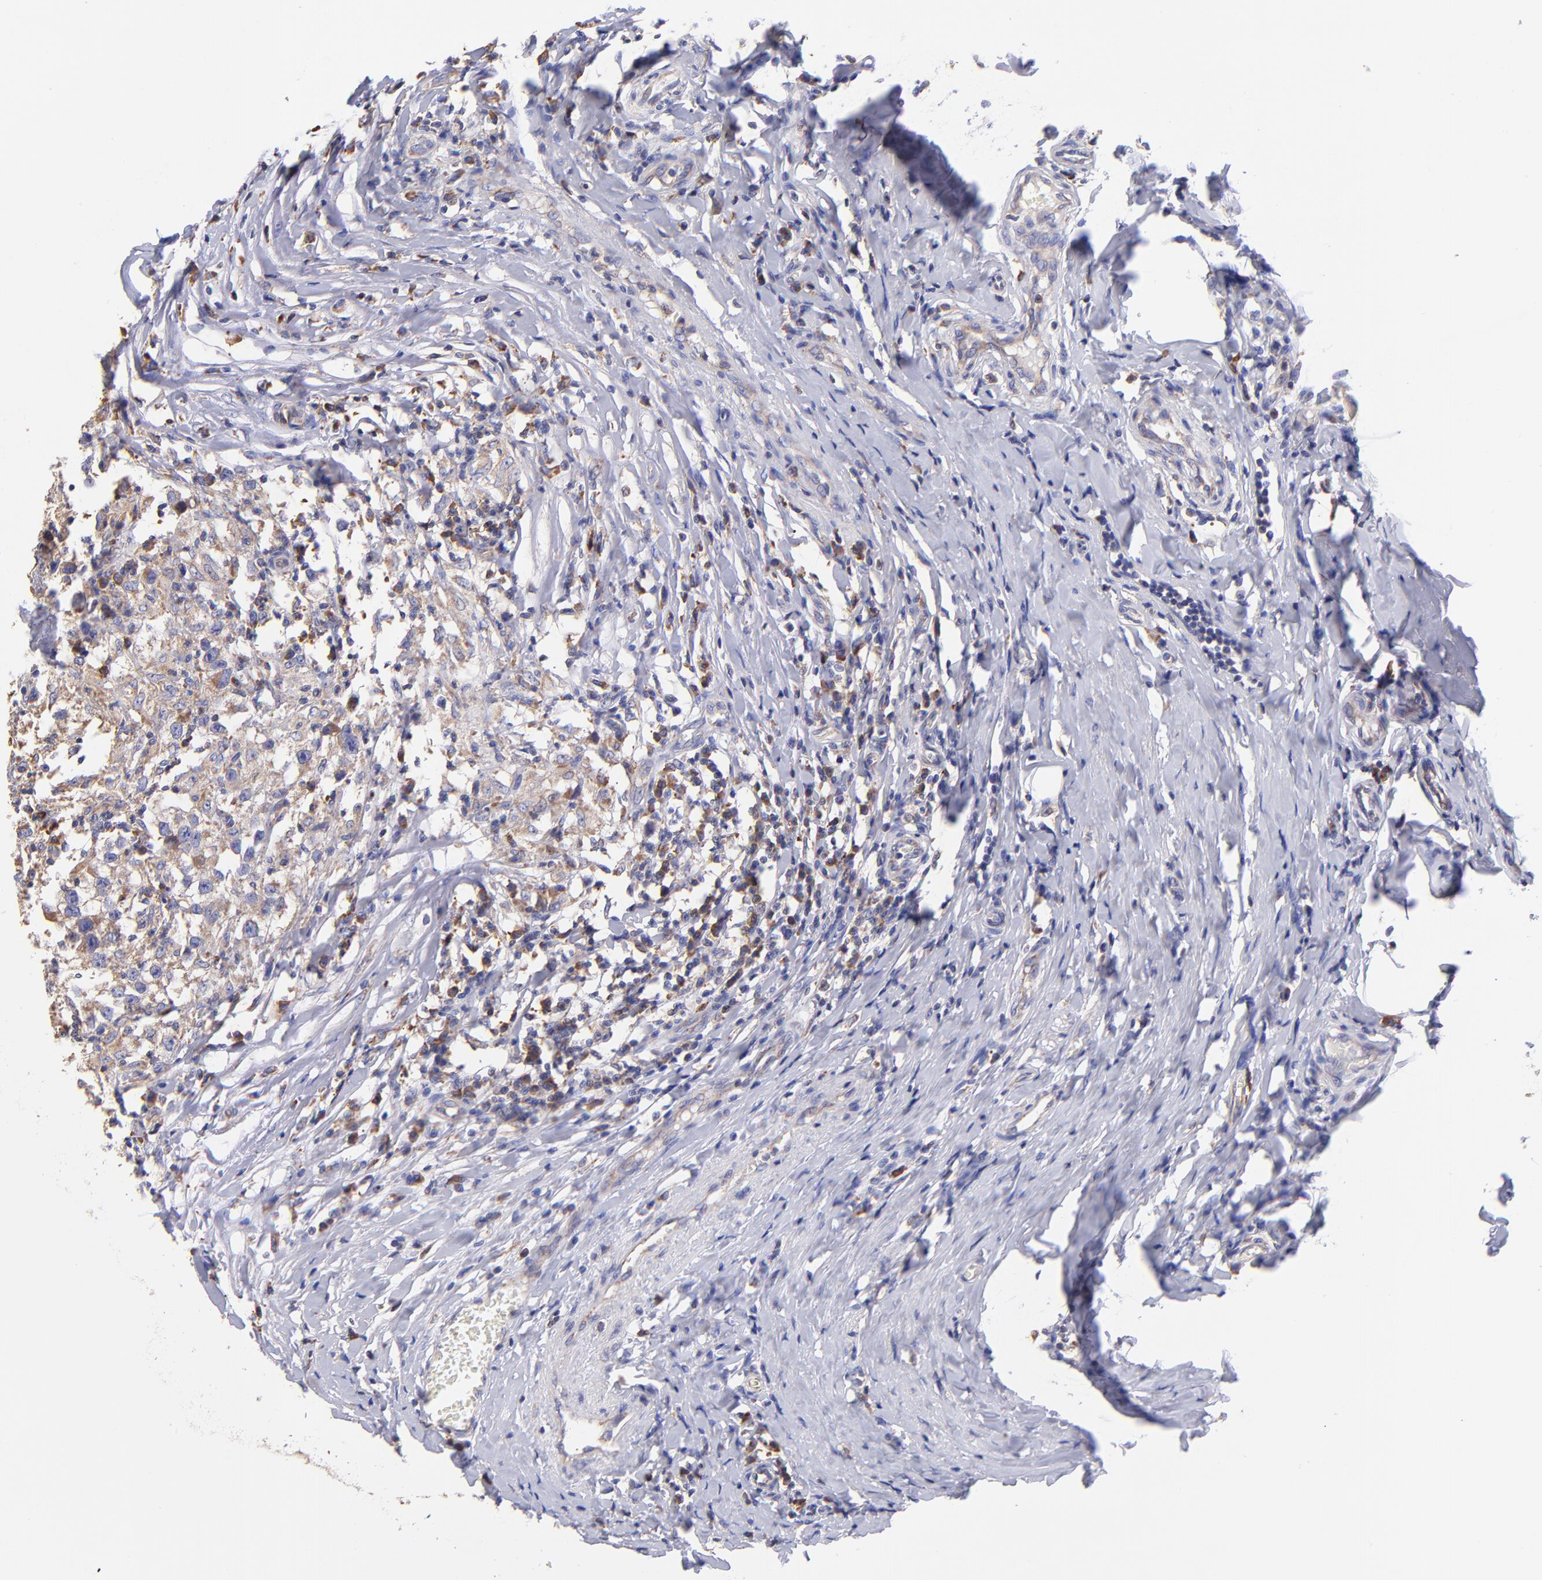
{"staining": {"intensity": "weak", "quantity": ">75%", "location": "cytoplasmic/membranous"}, "tissue": "testis cancer", "cell_type": "Tumor cells", "image_type": "cancer", "snomed": [{"axis": "morphology", "description": "Seminoma, NOS"}, {"axis": "morphology", "description": "Carcinoma, Embryonal, NOS"}, {"axis": "topography", "description": "Testis"}], "caption": "Brown immunohistochemical staining in human embryonal carcinoma (testis) displays weak cytoplasmic/membranous expression in approximately >75% of tumor cells.", "gene": "PREX1", "patient": {"sex": "male", "age": 30}}